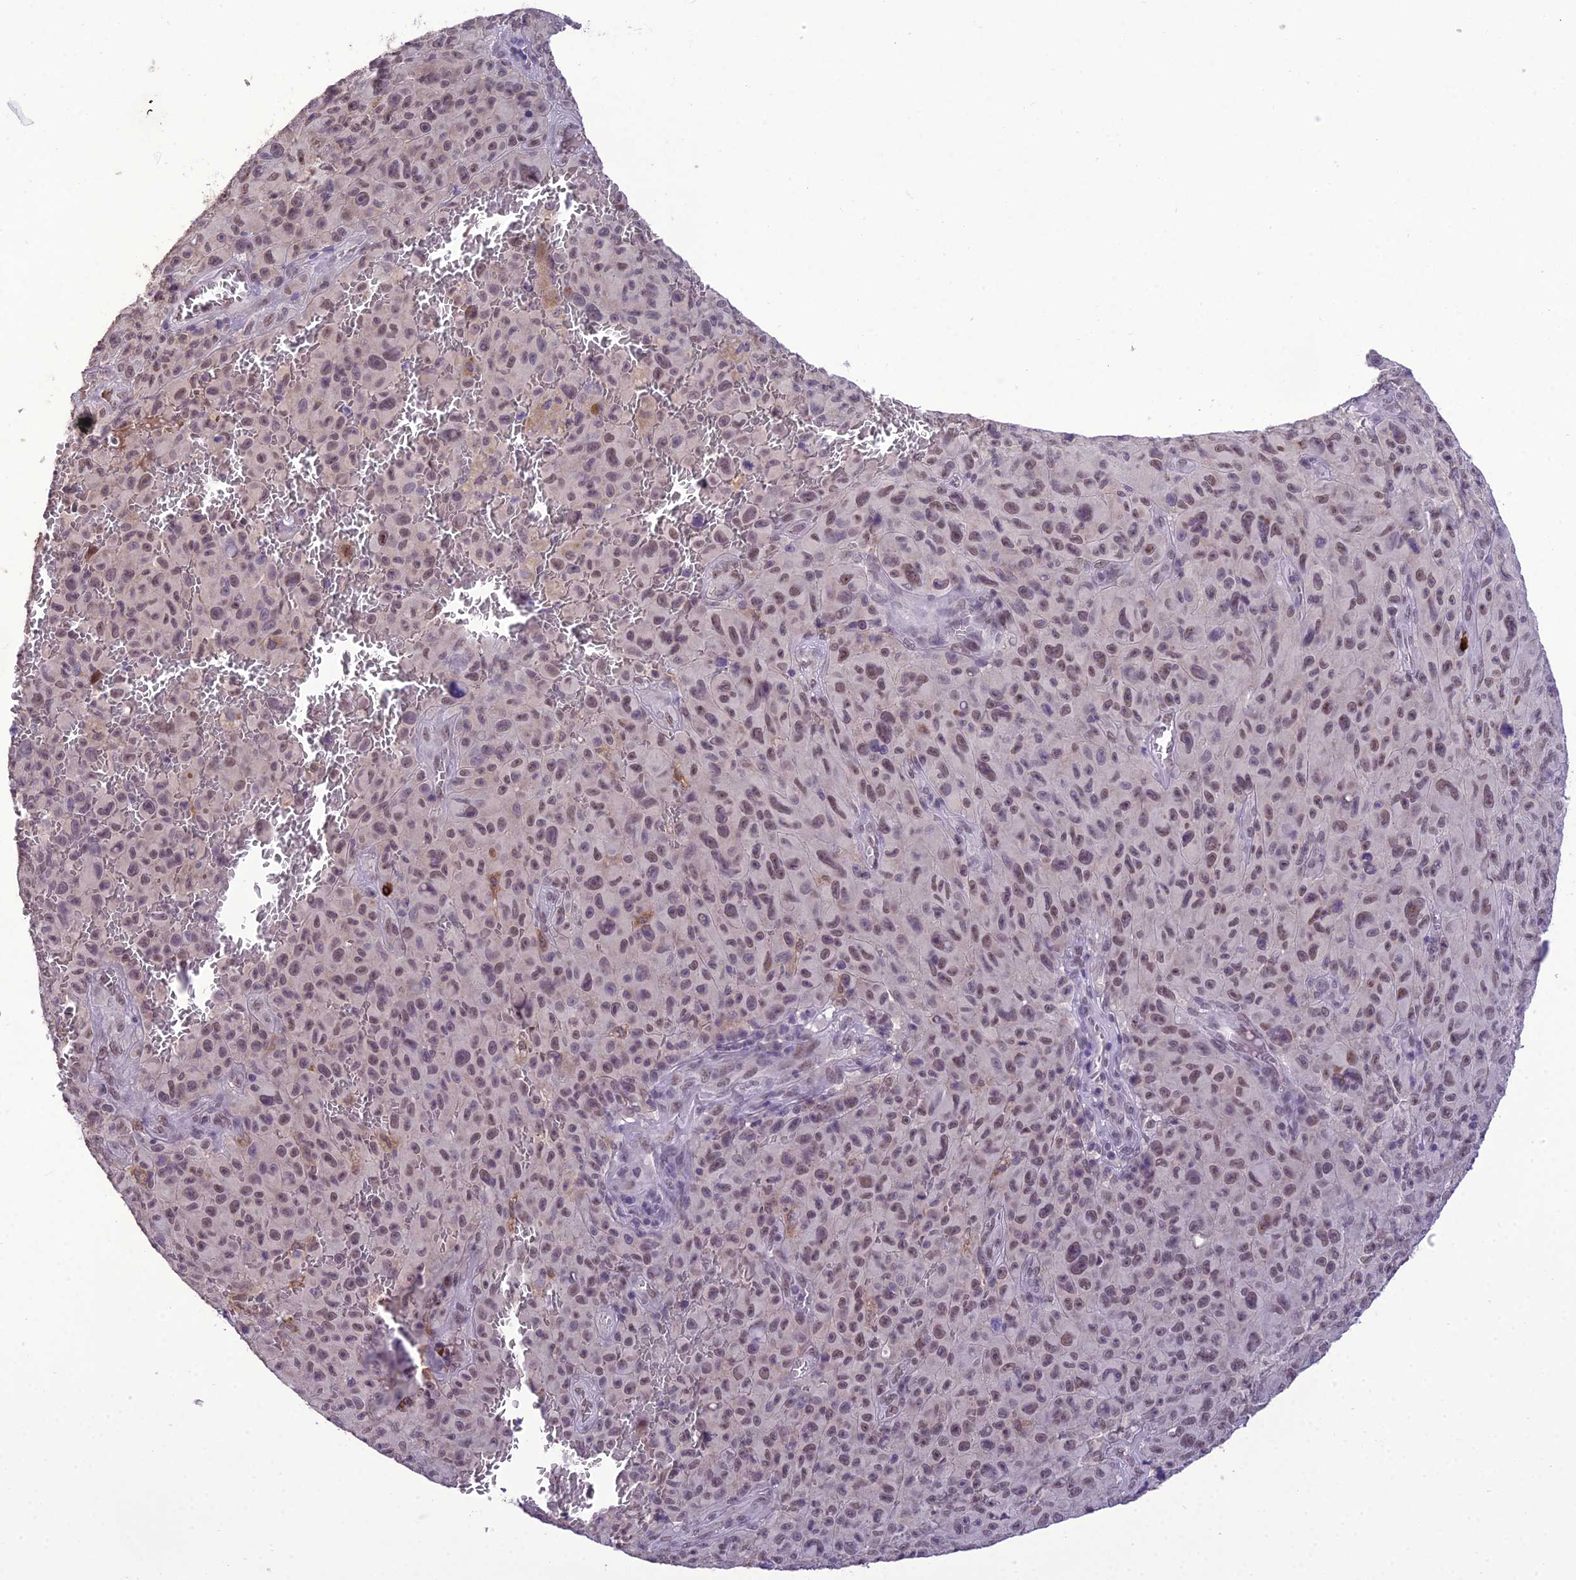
{"staining": {"intensity": "moderate", "quantity": ">75%", "location": "nuclear"}, "tissue": "melanoma", "cell_type": "Tumor cells", "image_type": "cancer", "snomed": [{"axis": "morphology", "description": "Malignant melanoma, NOS"}, {"axis": "topography", "description": "Skin"}], "caption": "Tumor cells exhibit moderate nuclear positivity in about >75% of cells in malignant melanoma. The protein of interest is shown in brown color, while the nuclei are stained blue.", "gene": "SH3RF3", "patient": {"sex": "female", "age": 82}}